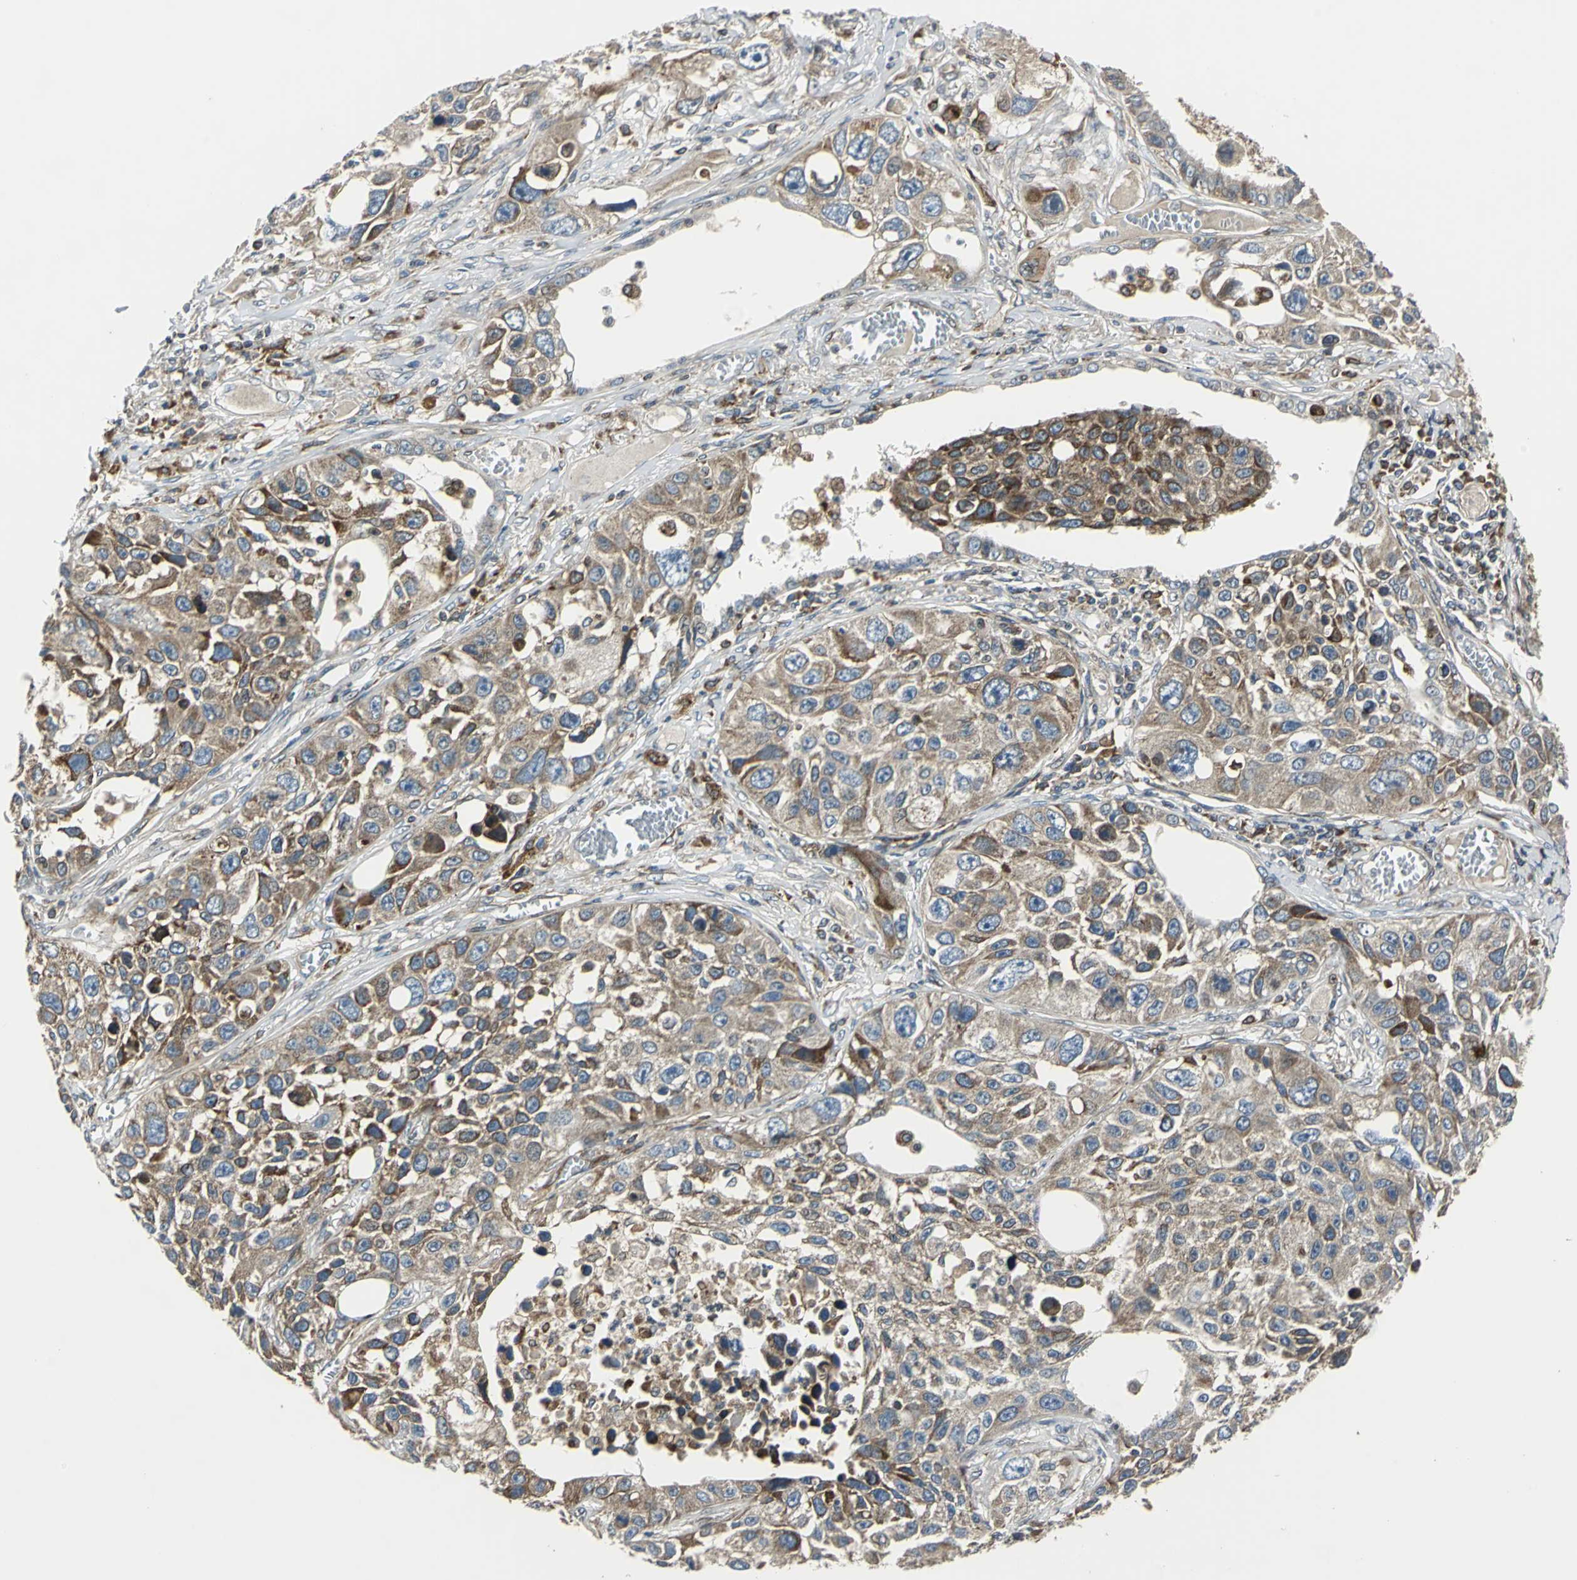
{"staining": {"intensity": "moderate", "quantity": ">75%", "location": "cytoplasmic/membranous"}, "tissue": "lung cancer", "cell_type": "Tumor cells", "image_type": "cancer", "snomed": [{"axis": "morphology", "description": "Squamous cell carcinoma, NOS"}, {"axis": "topography", "description": "Lung"}], "caption": "Squamous cell carcinoma (lung) stained with DAB (3,3'-diaminobenzidine) IHC reveals medium levels of moderate cytoplasmic/membranous staining in about >75% of tumor cells.", "gene": "HTATIP2", "patient": {"sex": "male", "age": 71}}